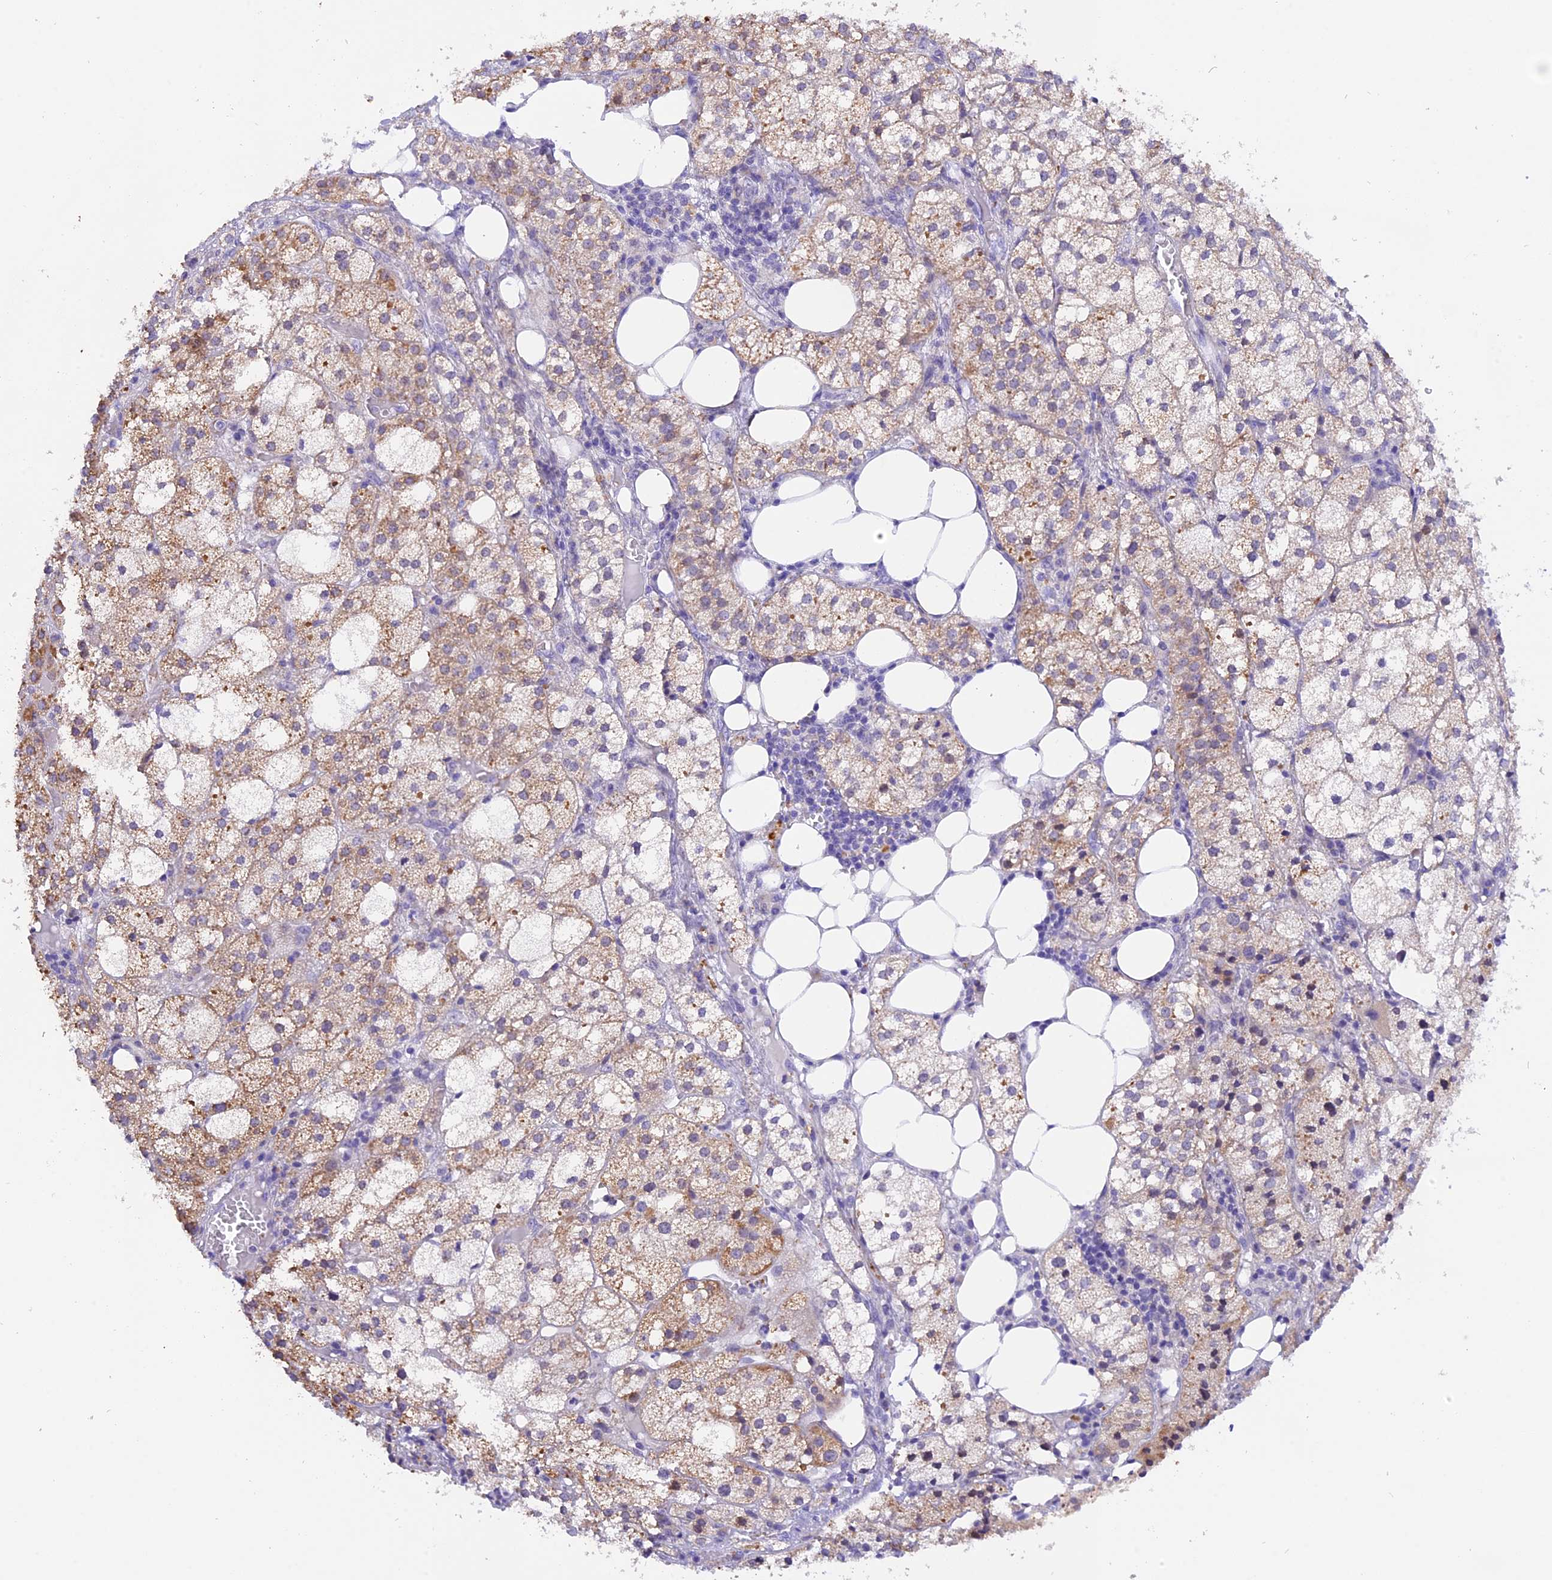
{"staining": {"intensity": "moderate", "quantity": "25%-75%", "location": "cytoplasmic/membranous"}, "tissue": "adrenal gland", "cell_type": "Glandular cells", "image_type": "normal", "snomed": [{"axis": "morphology", "description": "Normal tissue, NOS"}, {"axis": "topography", "description": "Adrenal gland"}], "caption": "Immunohistochemistry (IHC) image of normal adrenal gland stained for a protein (brown), which reveals medium levels of moderate cytoplasmic/membranous expression in approximately 25%-75% of glandular cells.", "gene": "PKIA", "patient": {"sex": "female", "age": 61}}